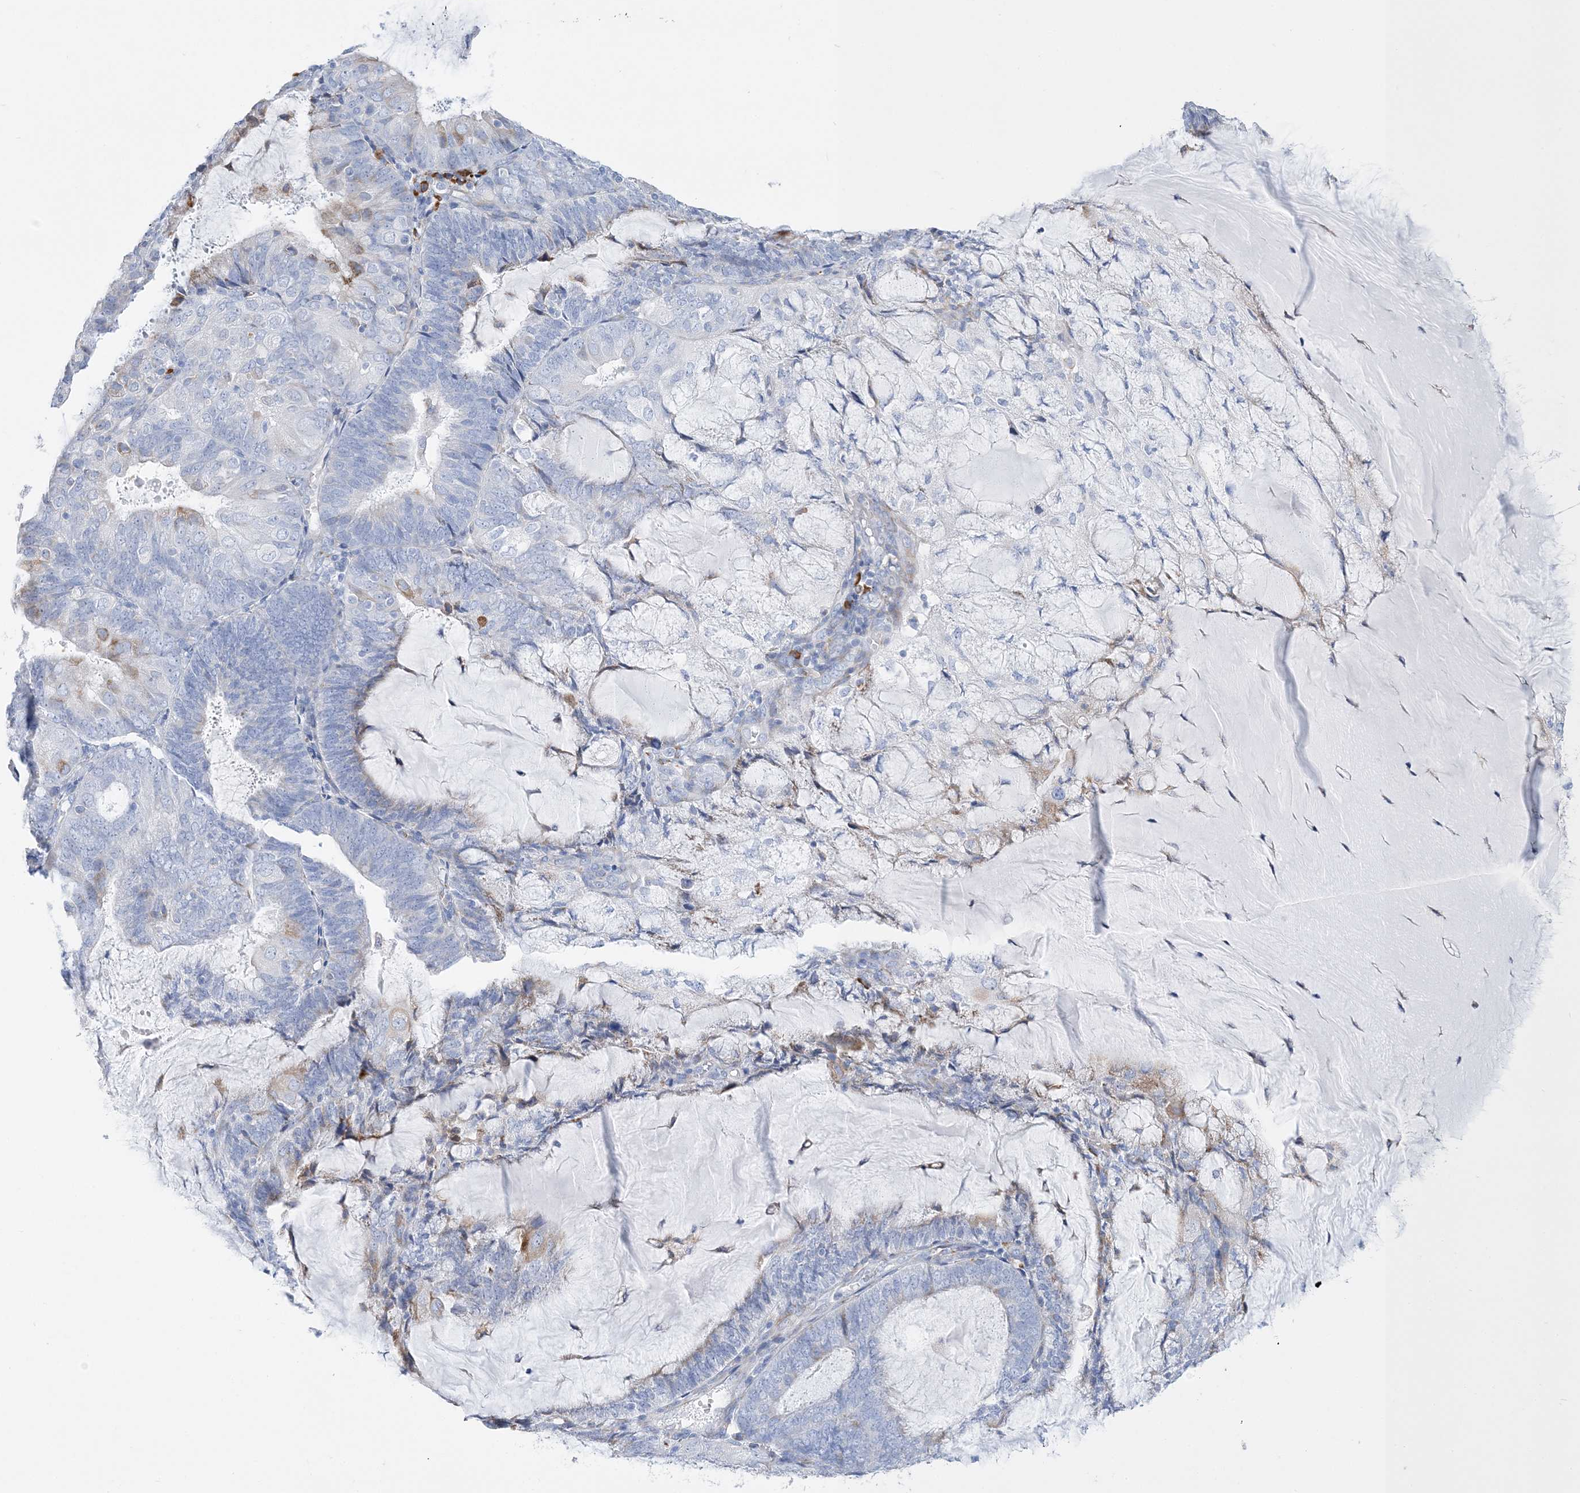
{"staining": {"intensity": "moderate", "quantity": "<25%", "location": "cytoplasmic/membranous"}, "tissue": "endometrial cancer", "cell_type": "Tumor cells", "image_type": "cancer", "snomed": [{"axis": "morphology", "description": "Adenocarcinoma, NOS"}, {"axis": "topography", "description": "Endometrium"}], "caption": "A brown stain shows moderate cytoplasmic/membranous staining of a protein in human endometrial cancer (adenocarcinoma) tumor cells.", "gene": "TSPYL6", "patient": {"sex": "female", "age": 81}}